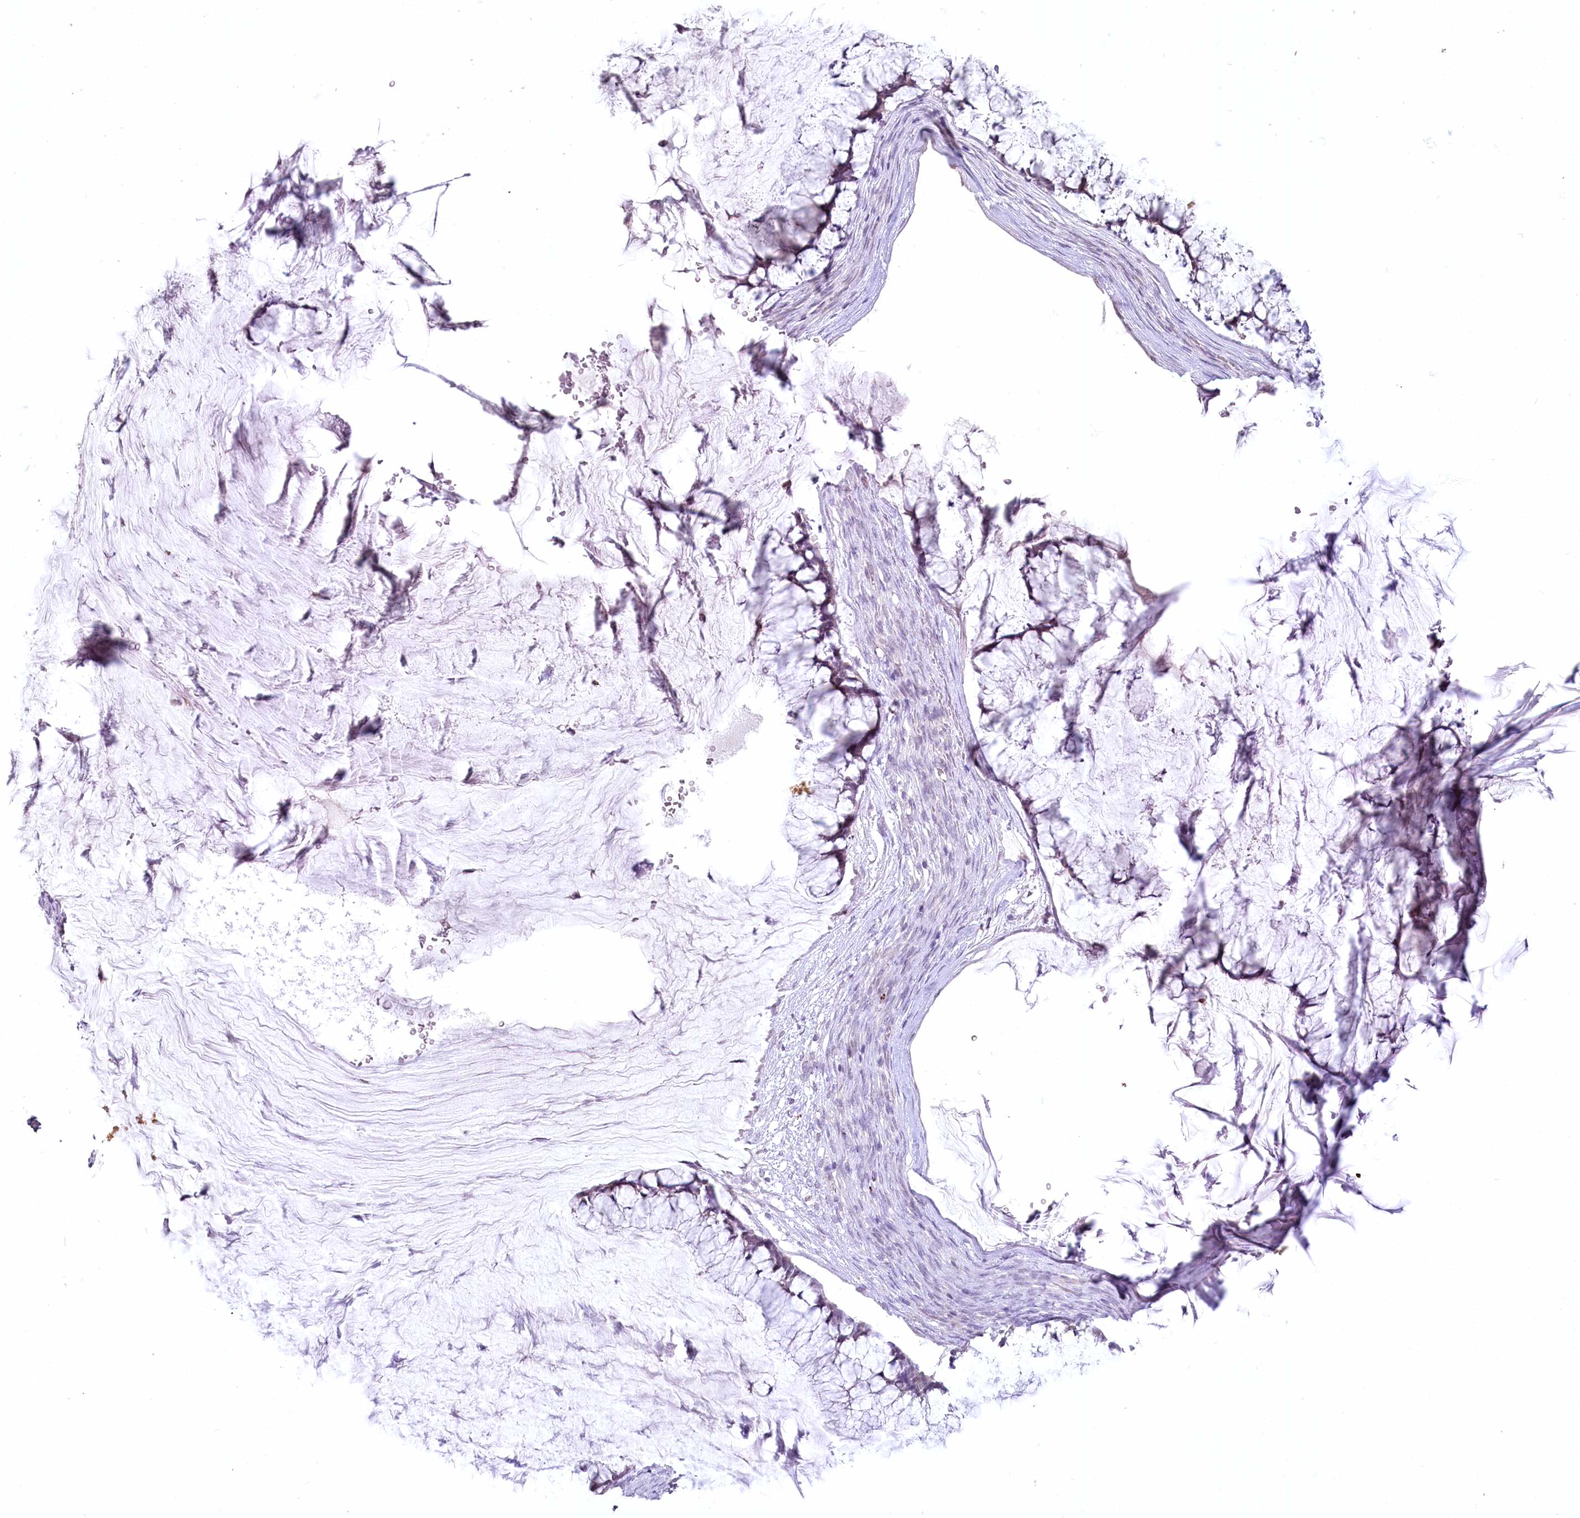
{"staining": {"intensity": "weak", "quantity": "<25%", "location": "cytoplasmic/membranous"}, "tissue": "ovarian cancer", "cell_type": "Tumor cells", "image_type": "cancer", "snomed": [{"axis": "morphology", "description": "Cystadenocarcinoma, mucinous, NOS"}, {"axis": "topography", "description": "Ovary"}], "caption": "There is no significant positivity in tumor cells of ovarian cancer.", "gene": "USP11", "patient": {"sex": "female", "age": 42}}